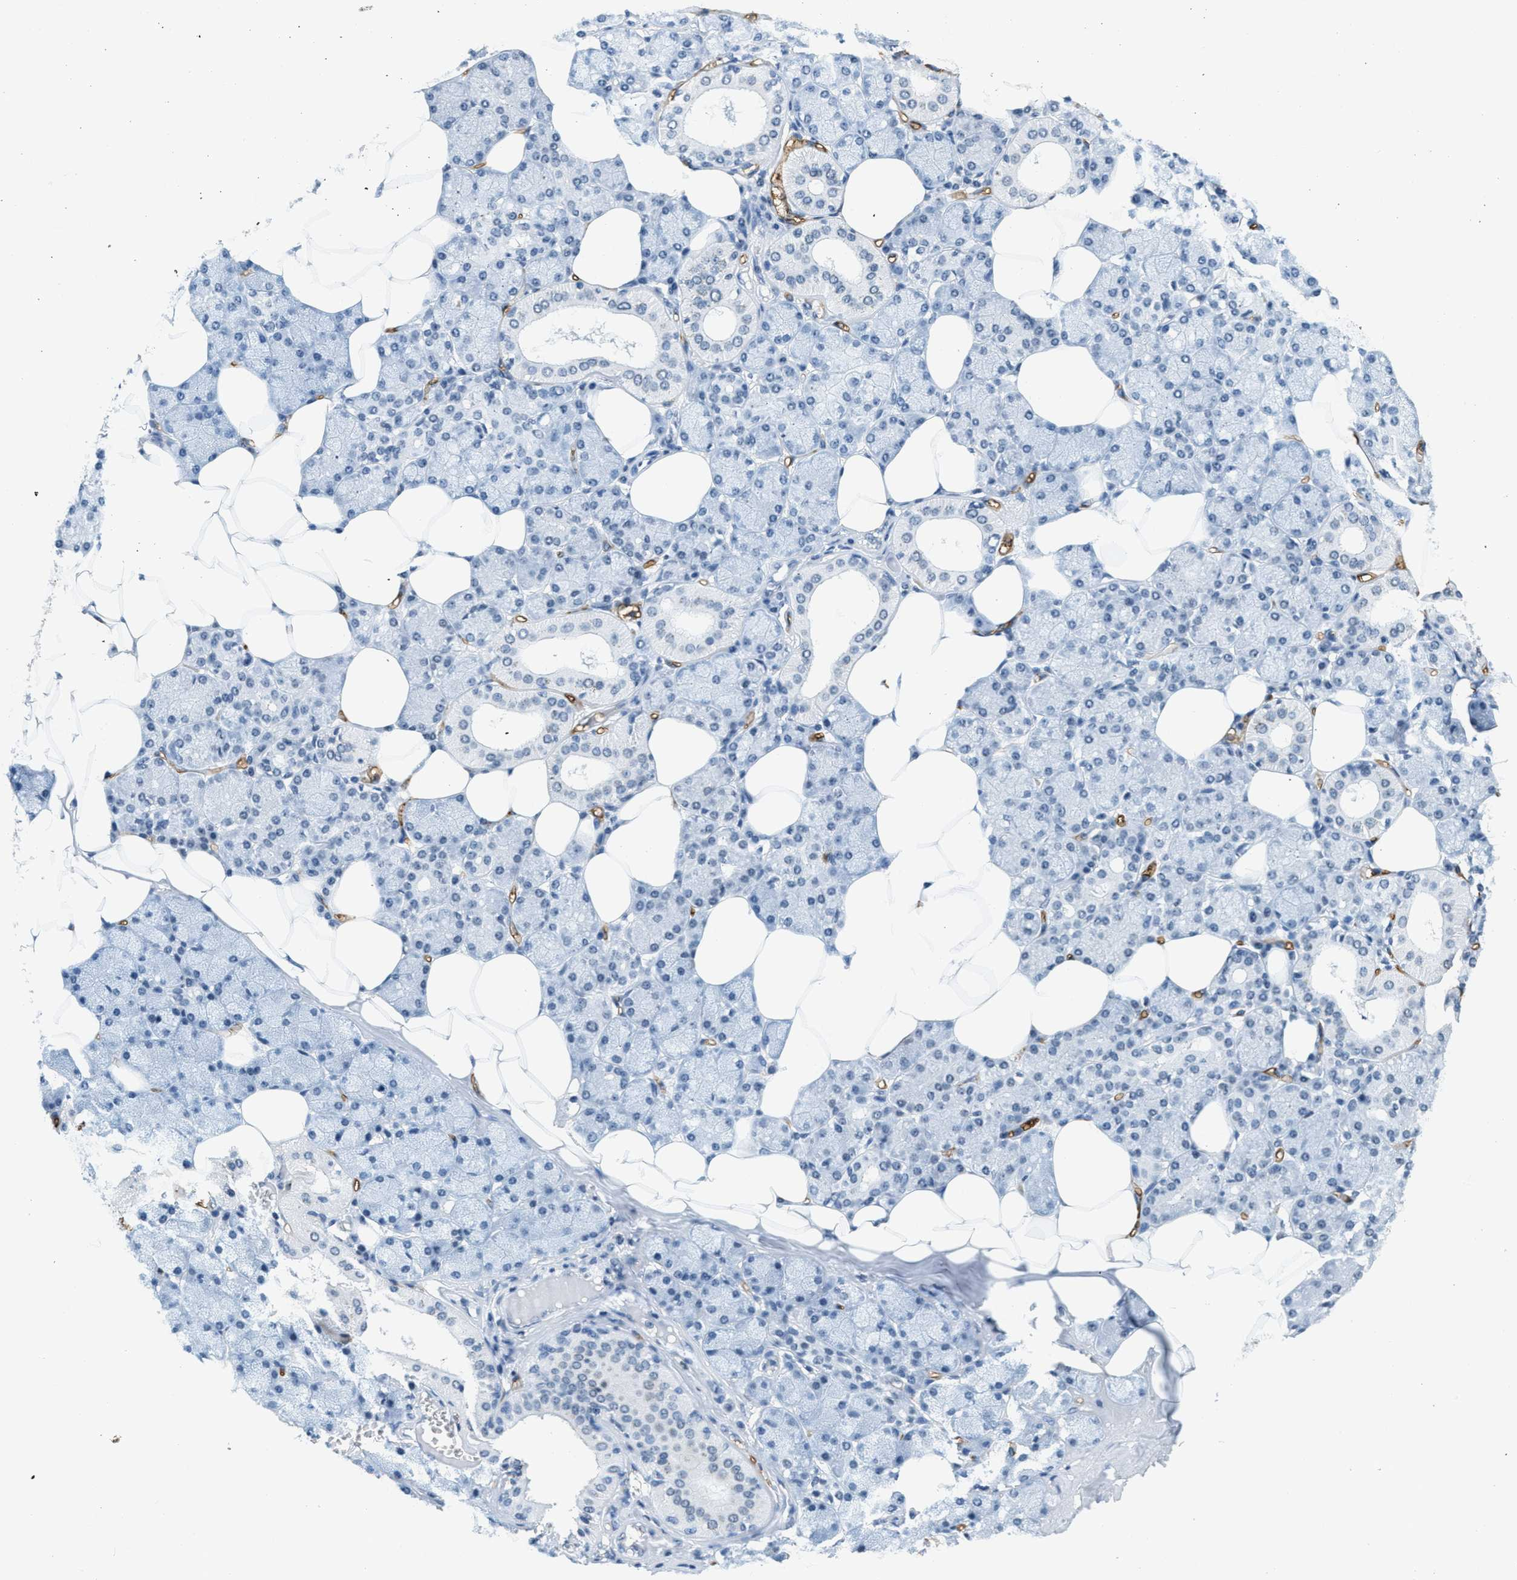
{"staining": {"intensity": "negative", "quantity": "none", "location": "none"}, "tissue": "salivary gland", "cell_type": "Glandular cells", "image_type": "normal", "snomed": [{"axis": "morphology", "description": "Normal tissue, NOS"}, {"axis": "topography", "description": "Salivary gland"}], "caption": "The image demonstrates no significant positivity in glandular cells of salivary gland. The staining is performed using DAB brown chromogen with nuclei counter-stained in using hematoxylin.", "gene": "CA4", "patient": {"sex": "male", "age": 62}}